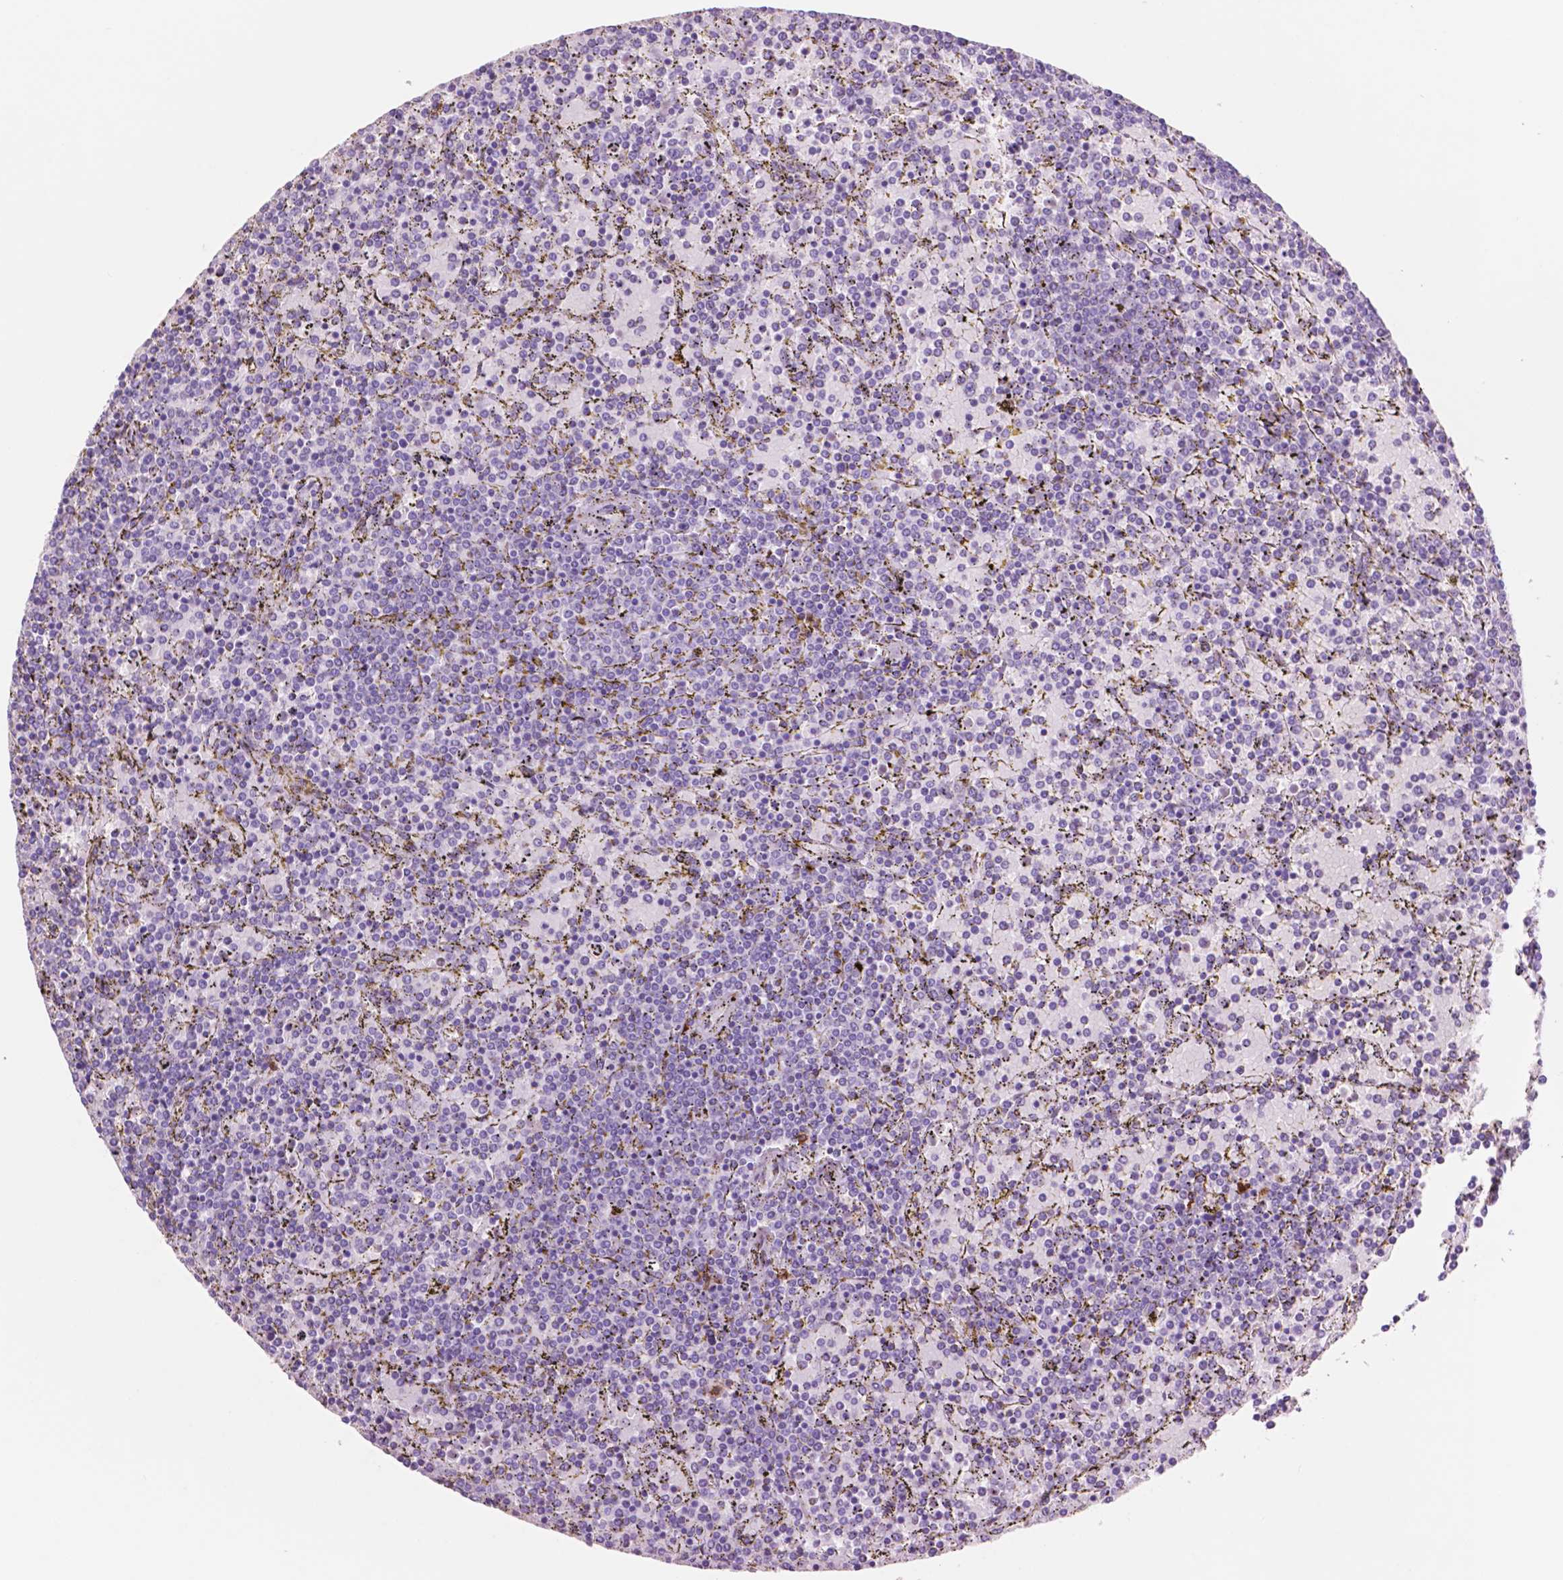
{"staining": {"intensity": "negative", "quantity": "none", "location": "none"}, "tissue": "lymphoma", "cell_type": "Tumor cells", "image_type": "cancer", "snomed": [{"axis": "morphology", "description": "Malignant lymphoma, non-Hodgkin's type, Low grade"}, {"axis": "topography", "description": "Spleen"}], "caption": "An immunohistochemistry histopathology image of lymphoma is shown. There is no staining in tumor cells of lymphoma.", "gene": "IDO1", "patient": {"sex": "female", "age": 77}}